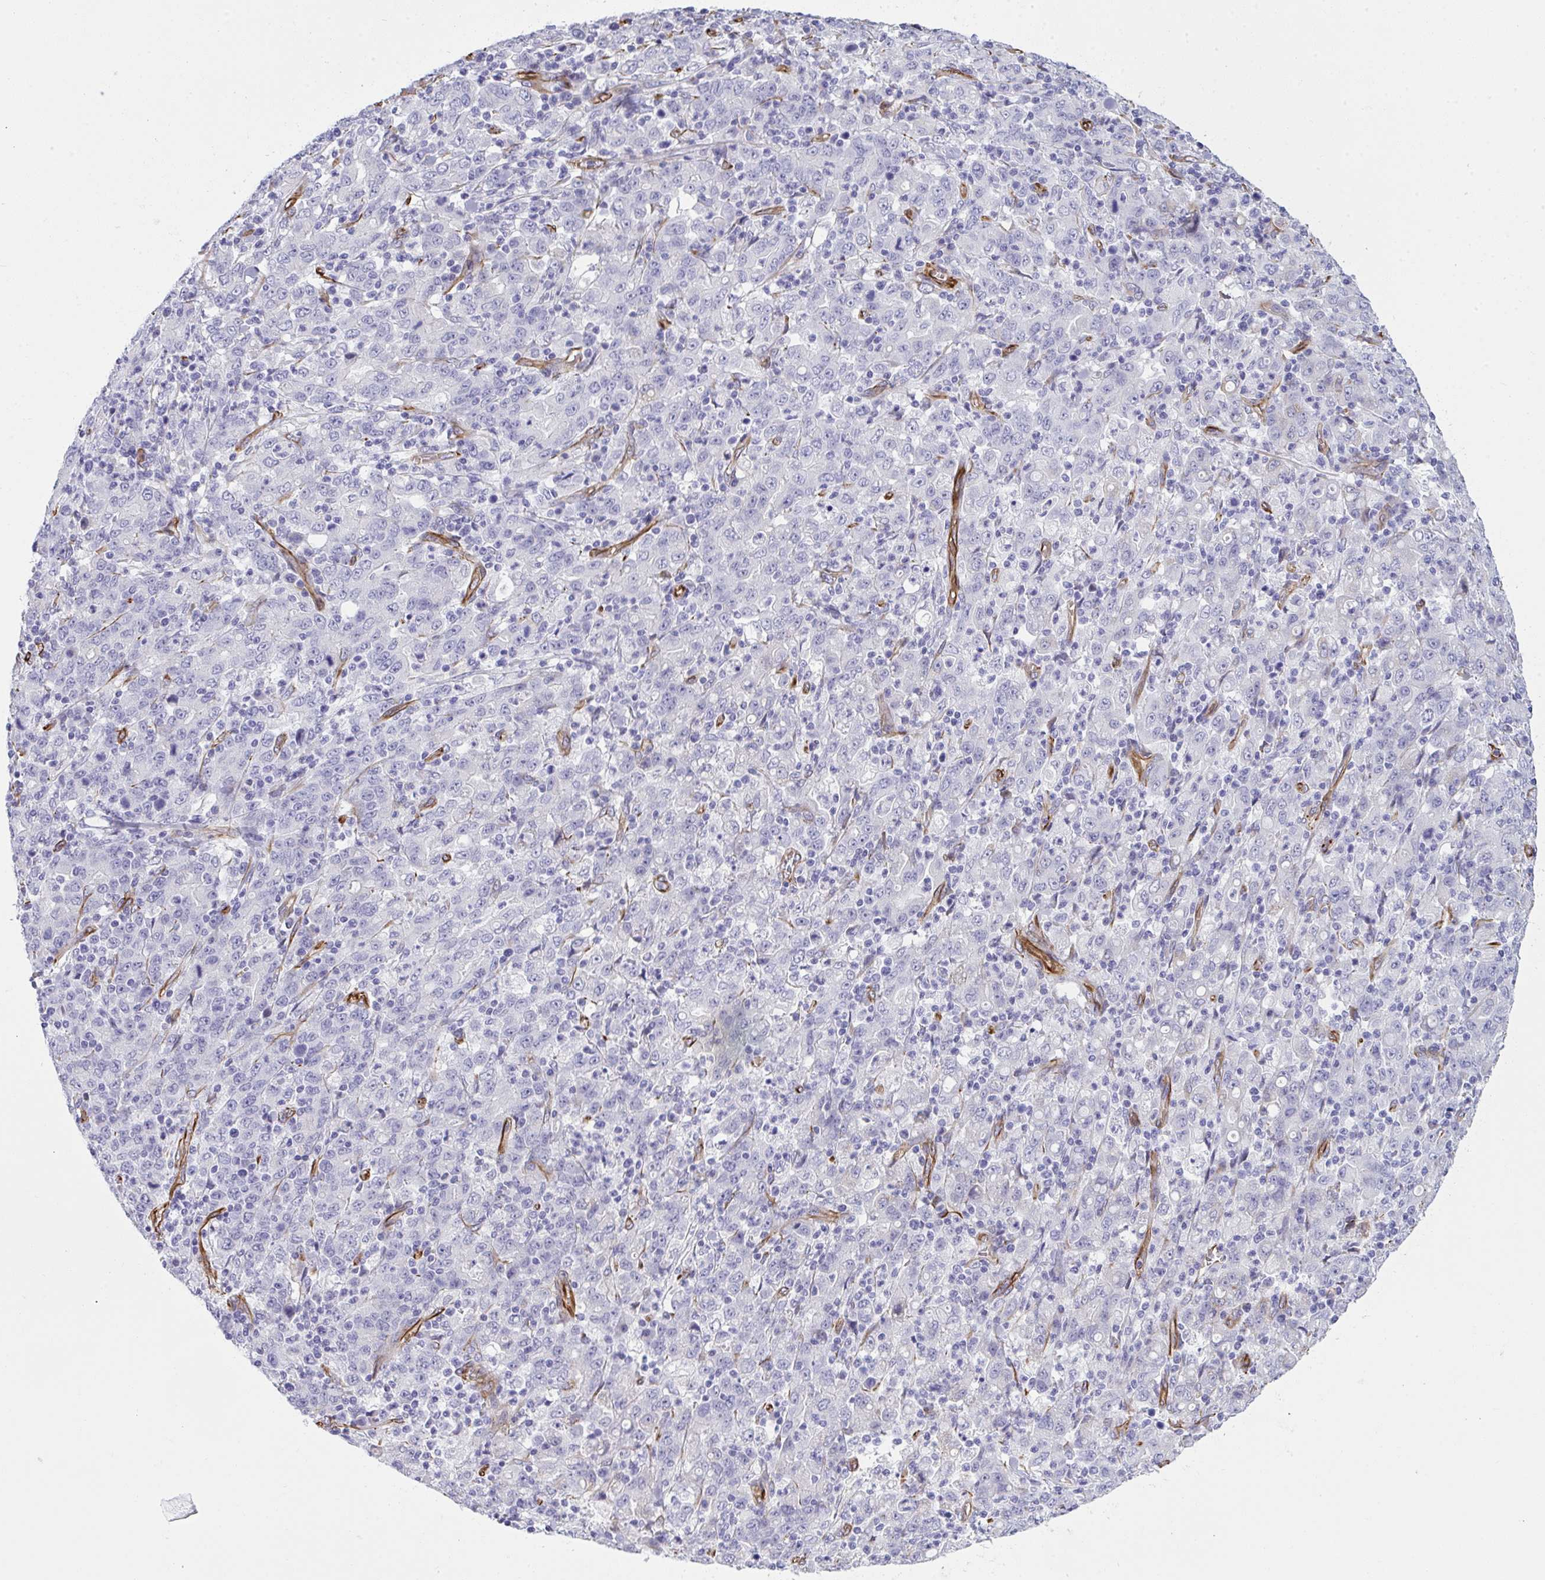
{"staining": {"intensity": "negative", "quantity": "none", "location": "none"}, "tissue": "stomach cancer", "cell_type": "Tumor cells", "image_type": "cancer", "snomed": [{"axis": "morphology", "description": "Adenocarcinoma, NOS"}, {"axis": "topography", "description": "Stomach, upper"}], "caption": "Photomicrograph shows no protein expression in tumor cells of adenocarcinoma (stomach) tissue.", "gene": "SLC35B1", "patient": {"sex": "male", "age": 69}}